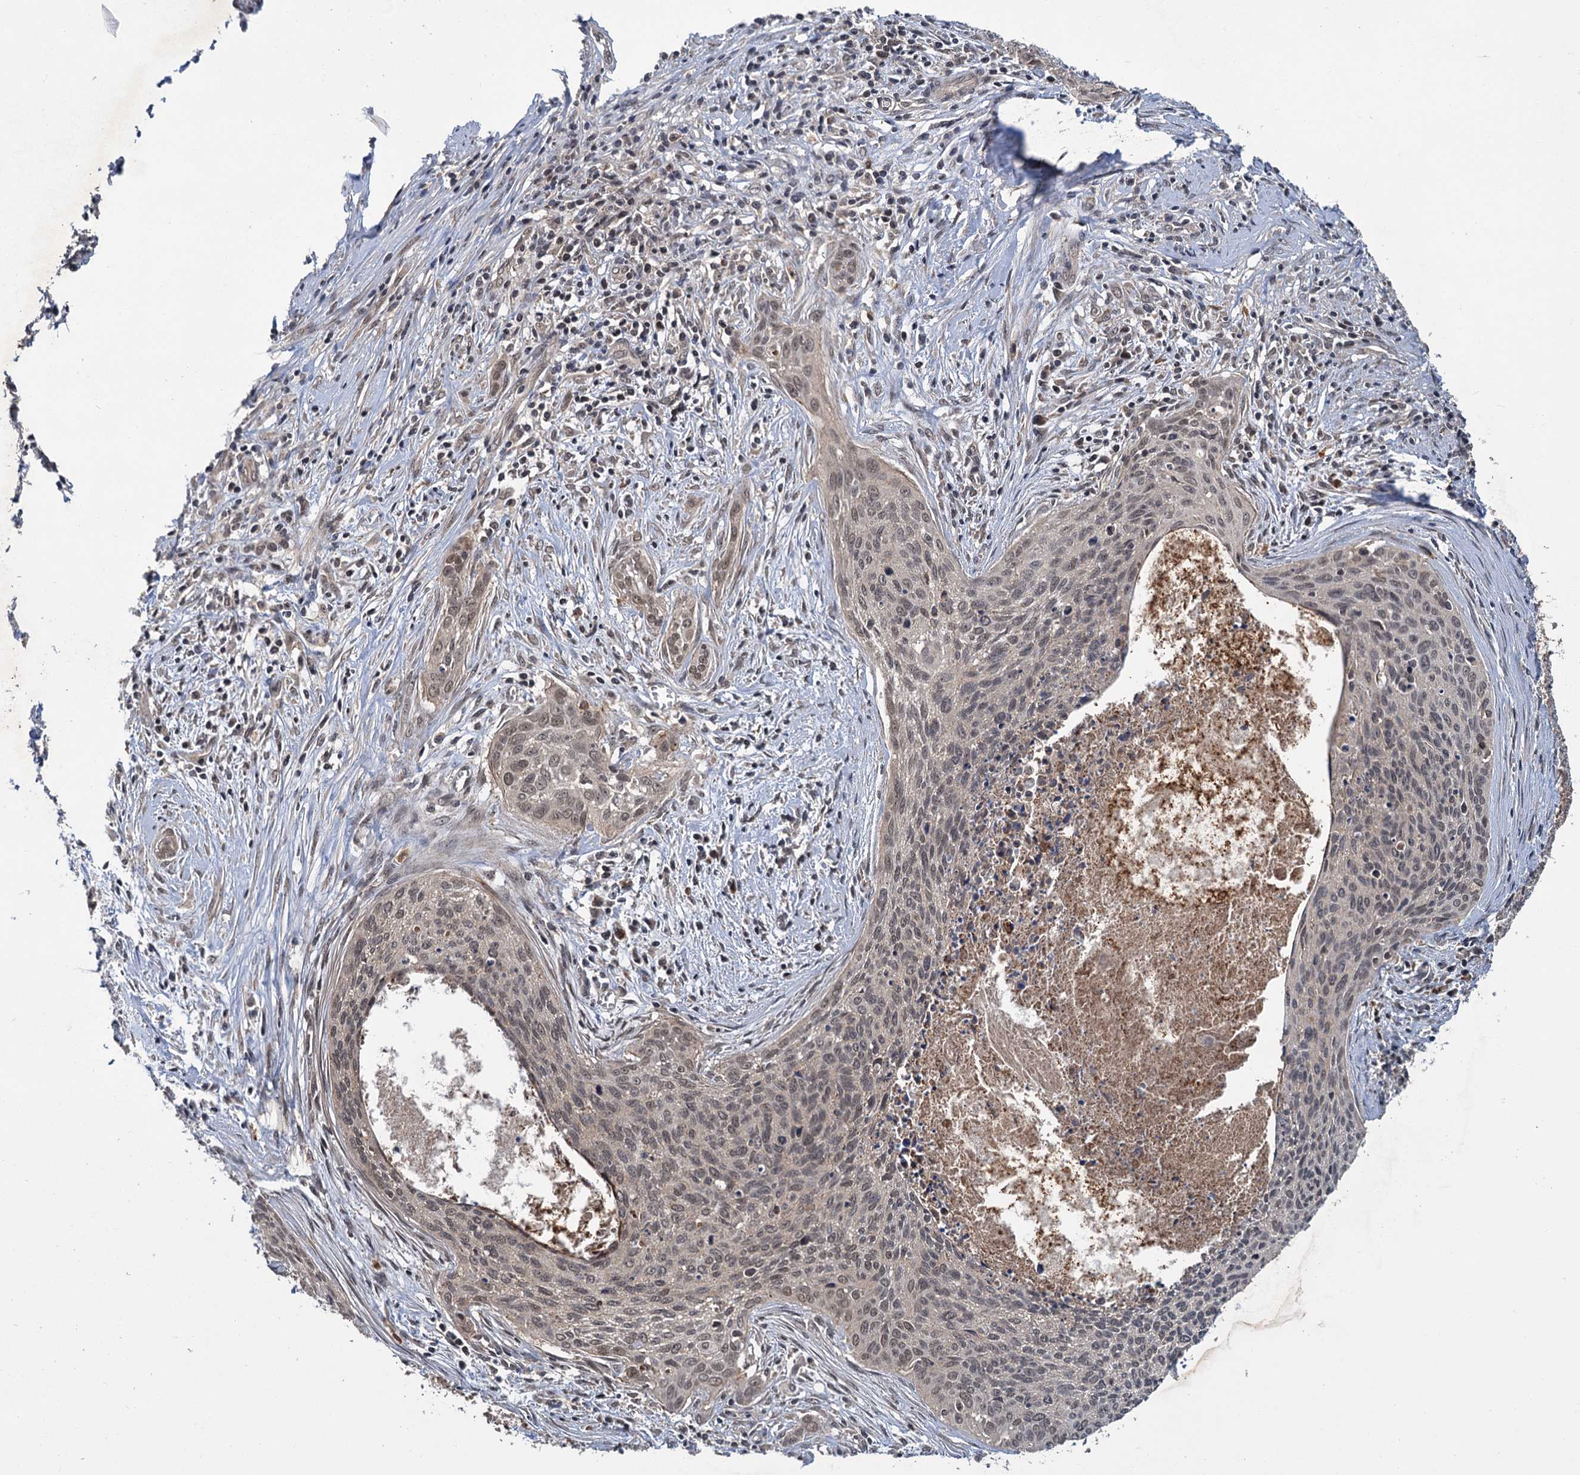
{"staining": {"intensity": "moderate", "quantity": "25%-75%", "location": "nuclear"}, "tissue": "cervical cancer", "cell_type": "Tumor cells", "image_type": "cancer", "snomed": [{"axis": "morphology", "description": "Squamous cell carcinoma, NOS"}, {"axis": "topography", "description": "Cervix"}], "caption": "IHC histopathology image of human cervical squamous cell carcinoma stained for a protein (brown), which demonstrates medium levels of moderate nuclear positivity in about 25%-75% of tumor cells.", "gene": "KANSL2", "patient": {"sex": "female", "age": 55}}